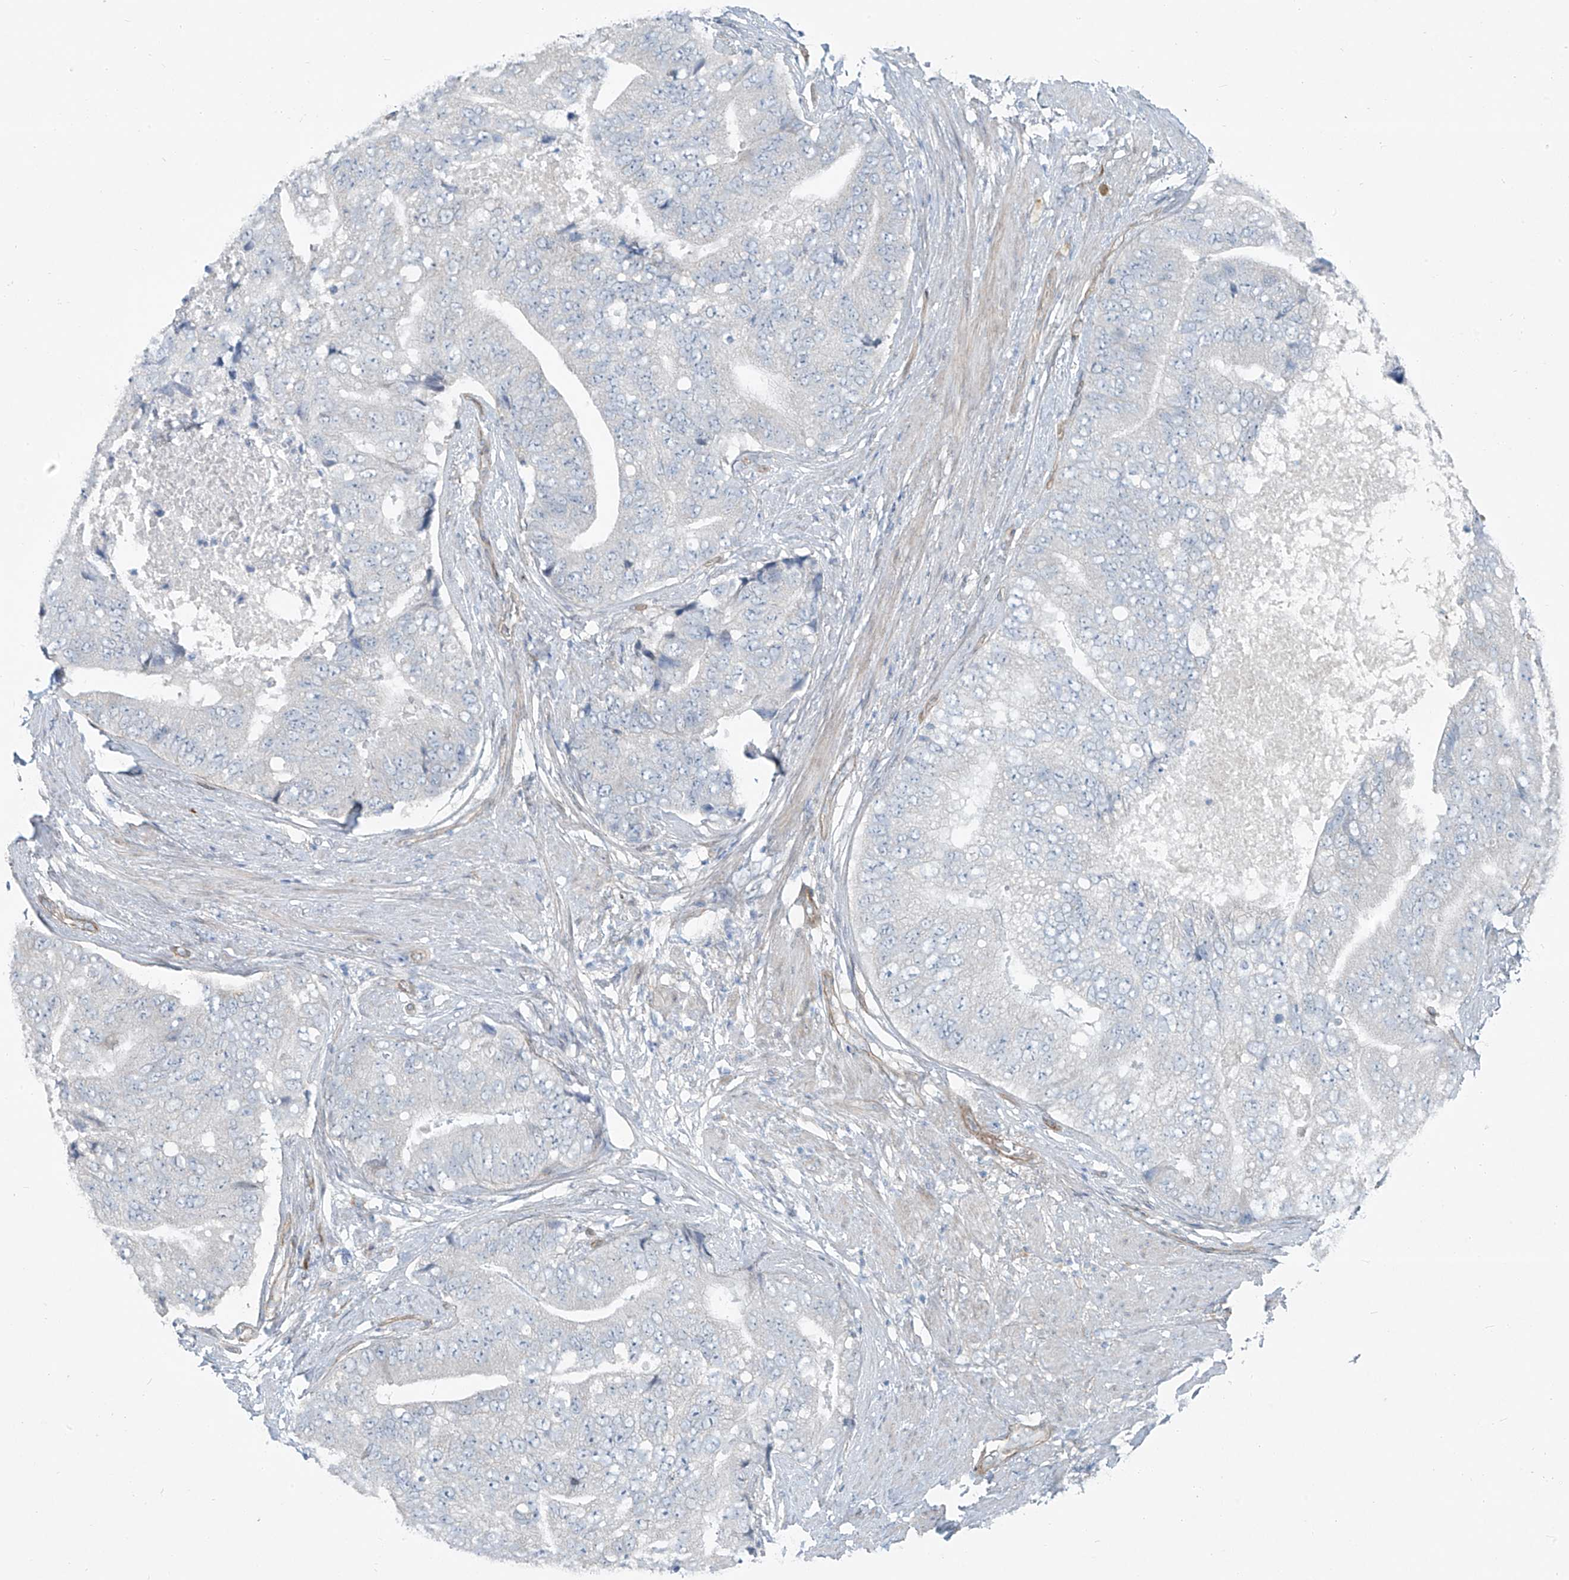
{"staining": {"intensity": "negative", "quantity": "none", "location": "none"}, "tissue": "prostate cancer", "cell_type": "Tumor cells", "image_type": "cancer", "snomed": [{"axis": "morphology", "description": "Adenocarcinoma, High grade"}, {"axis": "topography", "description": "Prostate"}], "caption": "Tumor cells show no significant positivity in prostate cancer.", "gene": "TNS2", "patient": {"sex": "male", "age": 70}}